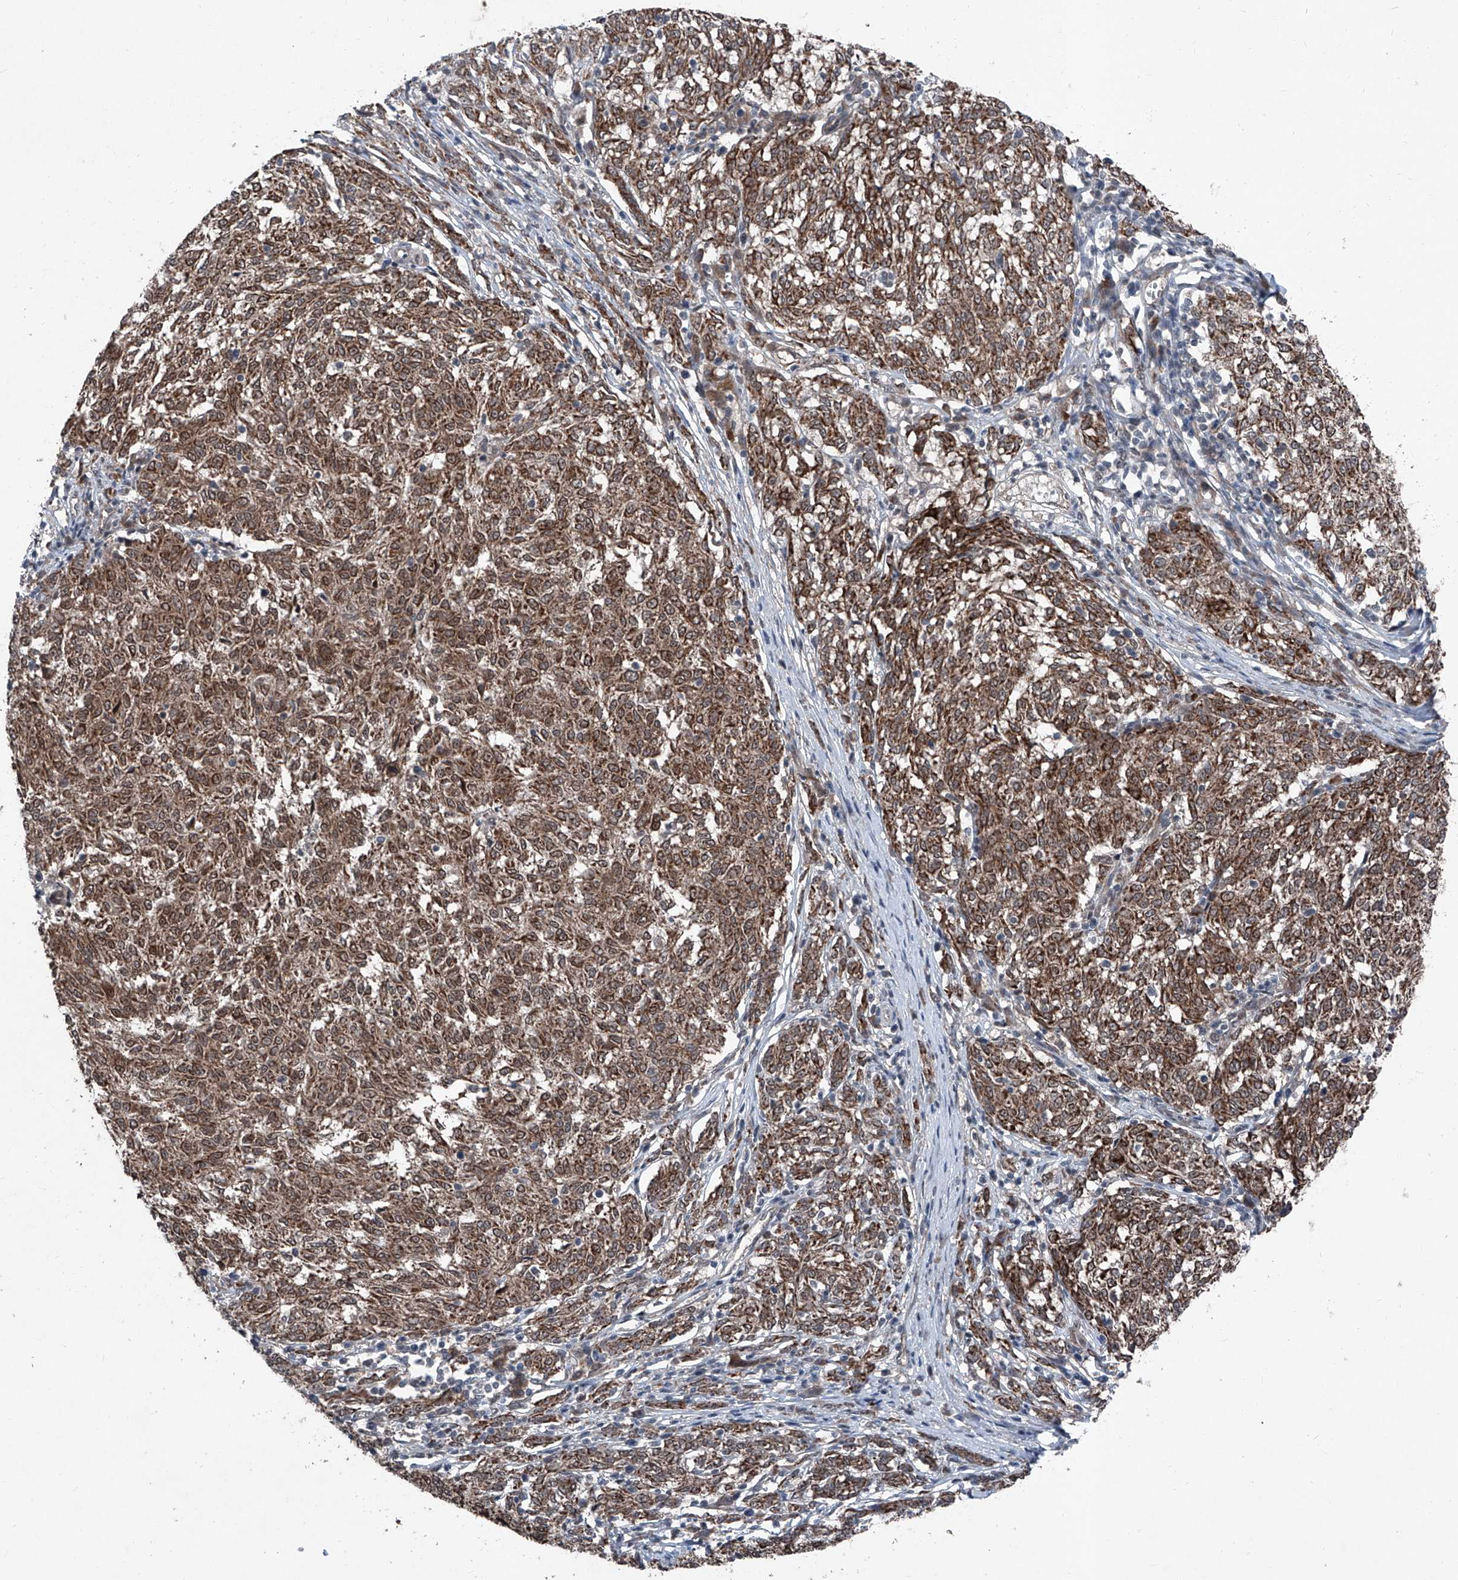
{"staining": {"intensity": "strong", "quantity": ">75%", "location": "cytoplasmic/membranous"}, "tissue": "melanoma", "cell_type": "Tumor cells", "image_type": "cancer", "snomed": [{"axis": "morphology", "description": "Malignant melanoma, NOS"}, {"axis": "topography", "description": "Skin"}], "caption": "Immunohistochemical staining of melanoma demonstrates high levels of strong cytoplasmic/membranous positivity in about >75% of tumor cells. Nuclei are stained in blue.", "gene": "COA7", "patient": {"sex": "female", "age": 72}}